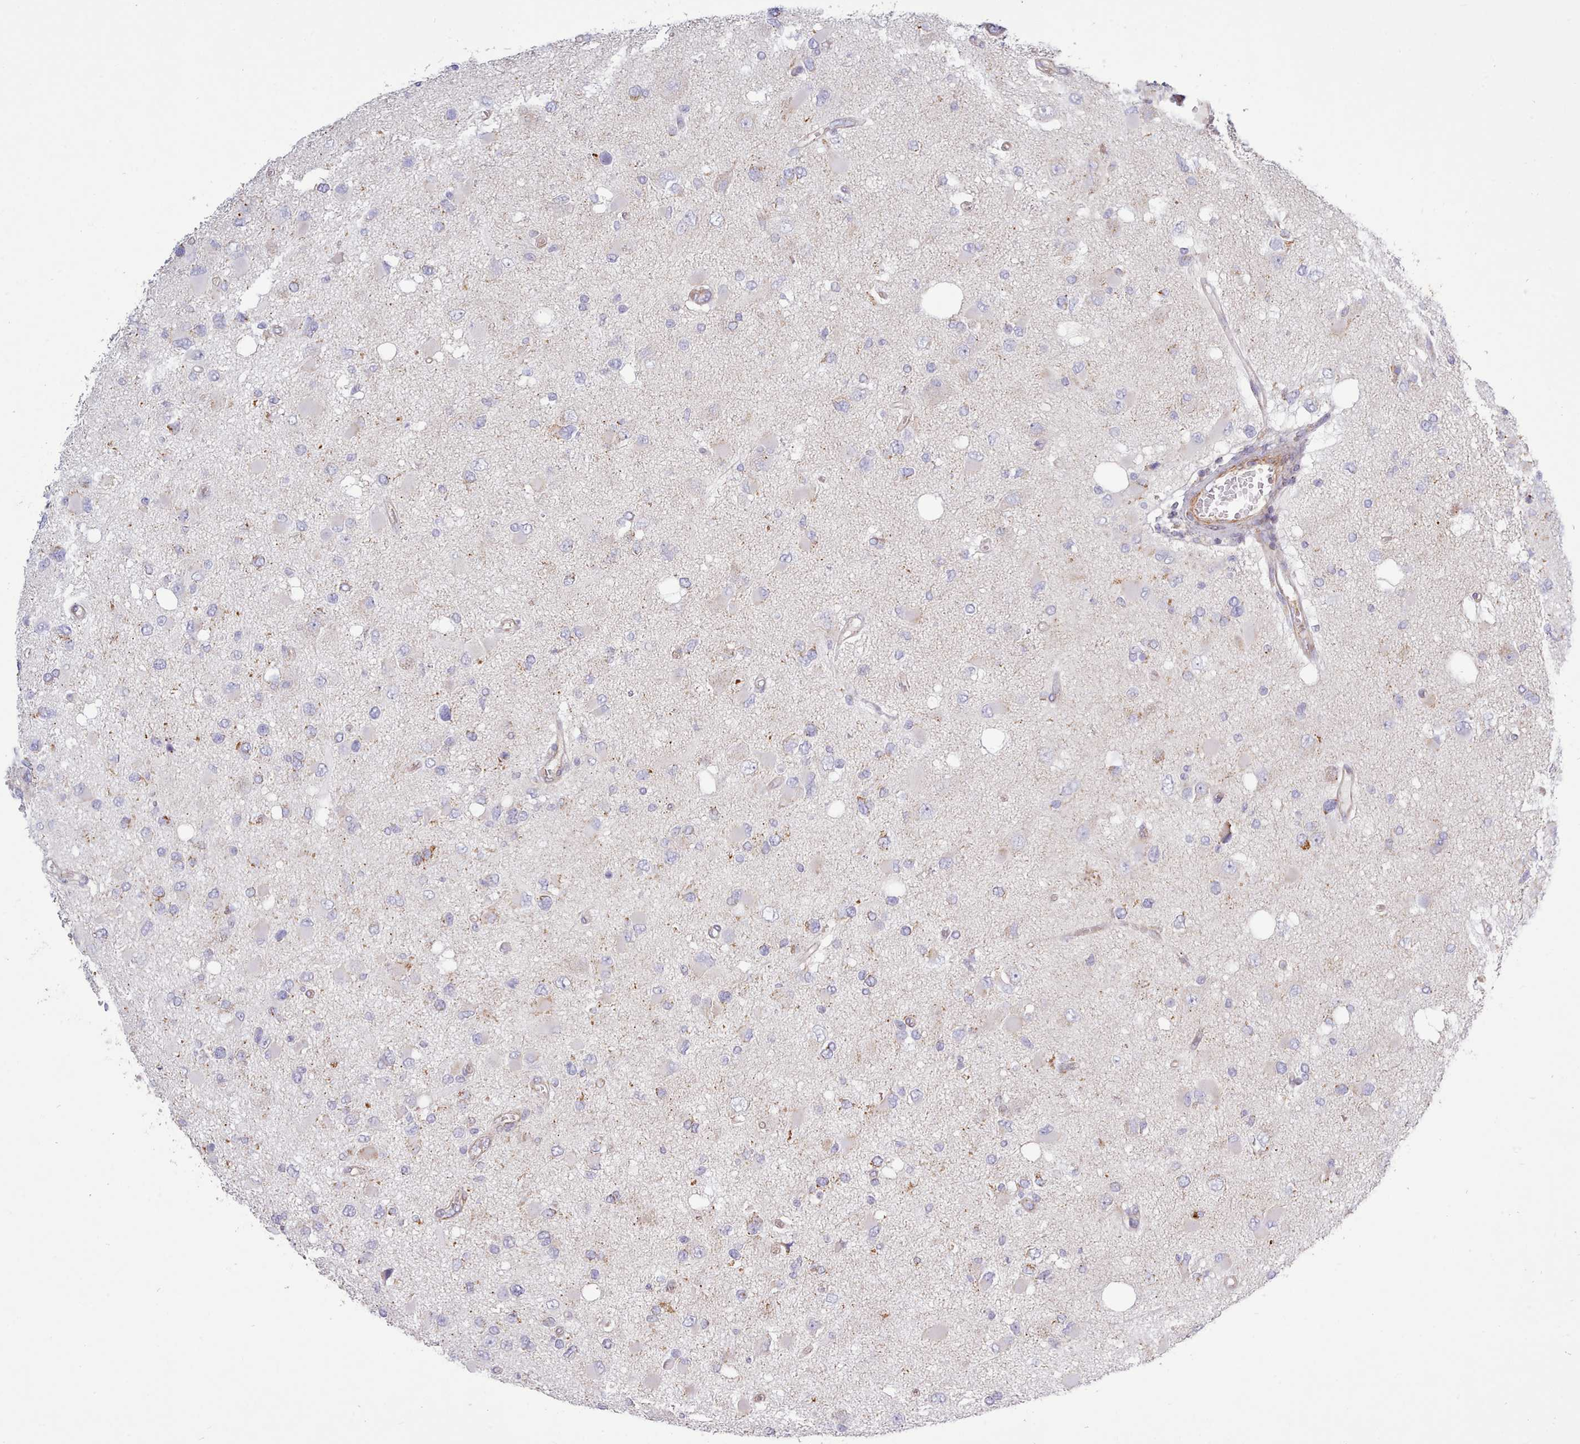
{"staining": {"intensity": "negative", "quantity": "none", "location": "none"}, "tissue": "glioma", "cell_type": "Tumor cells", "image_type": "cancer", "snomed": [{"axis": "morphology", "description": "Glioma, malignant, High grade"}, {"axis": "topography", "description": "Brain"}], "caption": "Immunohistochemistry of glioma demonstrates no positivity in tumor cells.", "gene": "MRPL21", "patient": {"sex": "male", "age": 53}}